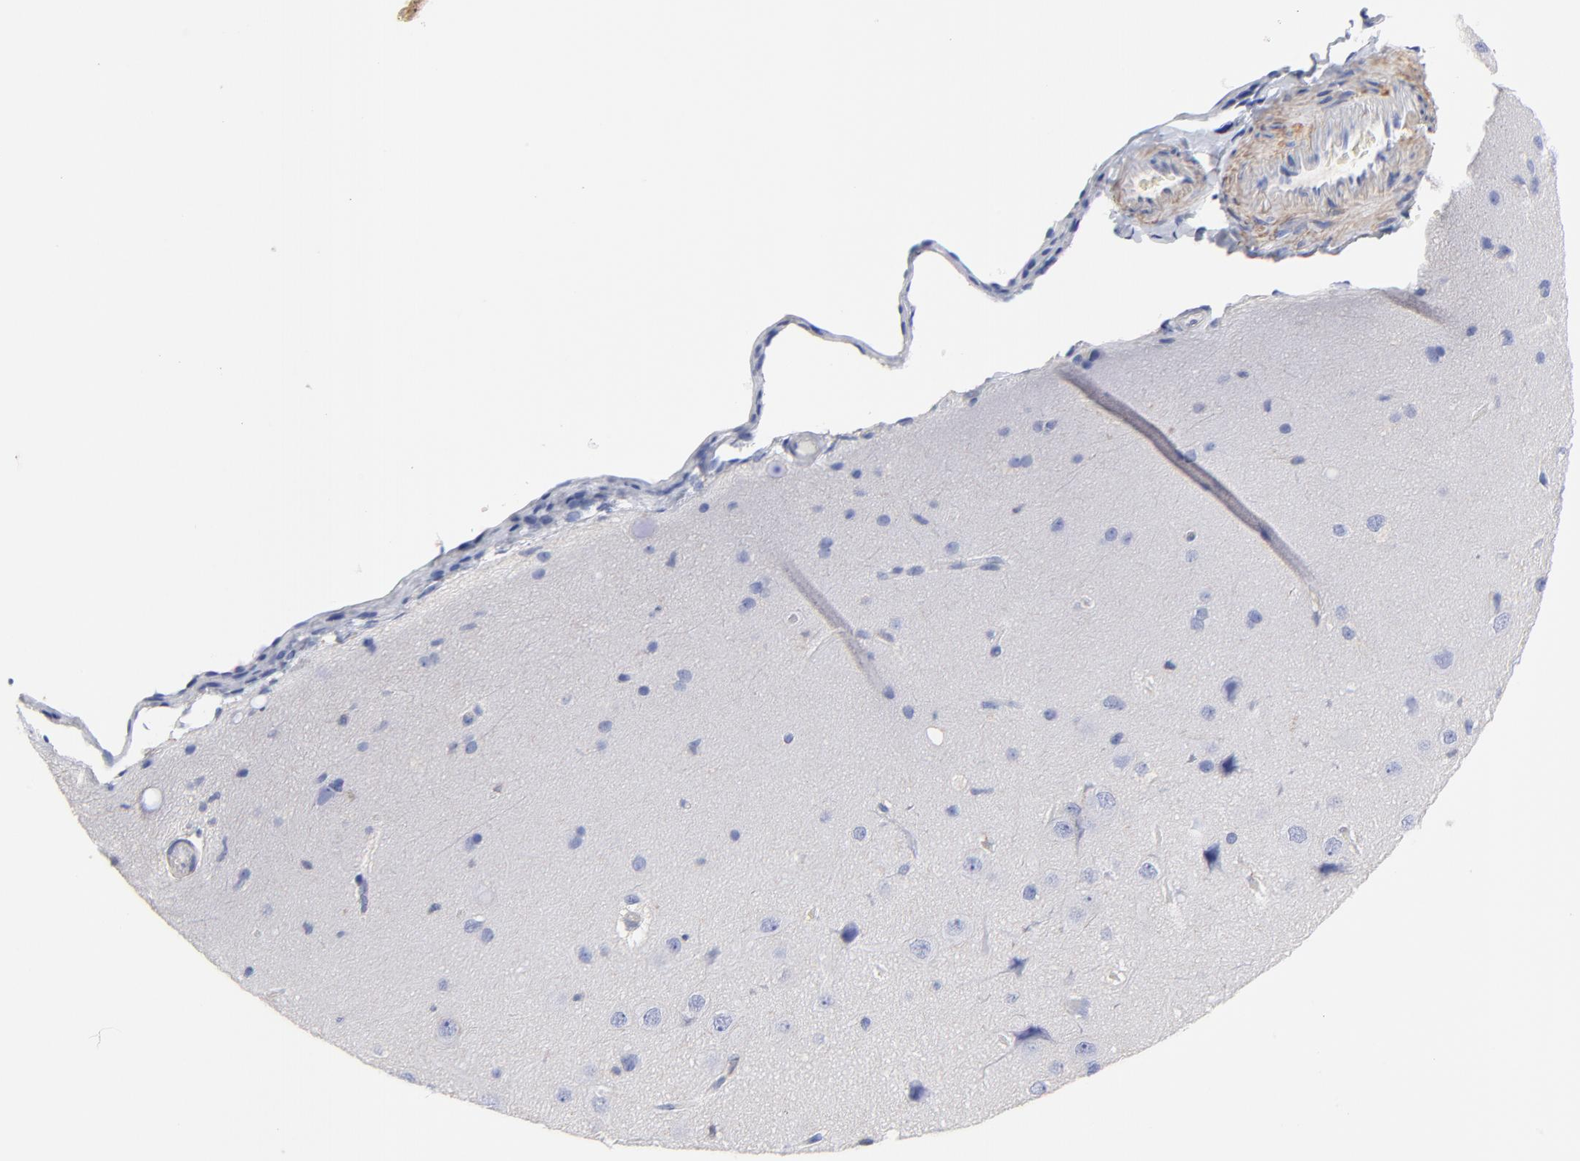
{"staining": {"intensity": "negative", "quantity": "none", "location": "none"}, "tissue": "cerebral cortex", "cell_type": "Endothelial cells", "image_type": "normal", "snomed": [{"axis": "morphology", "description": "Normal tissue, NOS"}, {"axis": "topography", "description": "Cerebral cortex"}], "caption": "An image of human cerebral cortex is negative for staining in endothelial cells. (Immunohistochemistry (ihc), brightfield microscopy, high magnification).", "gene": "ASL", "patient": {"sex": "female", "age": 45}}